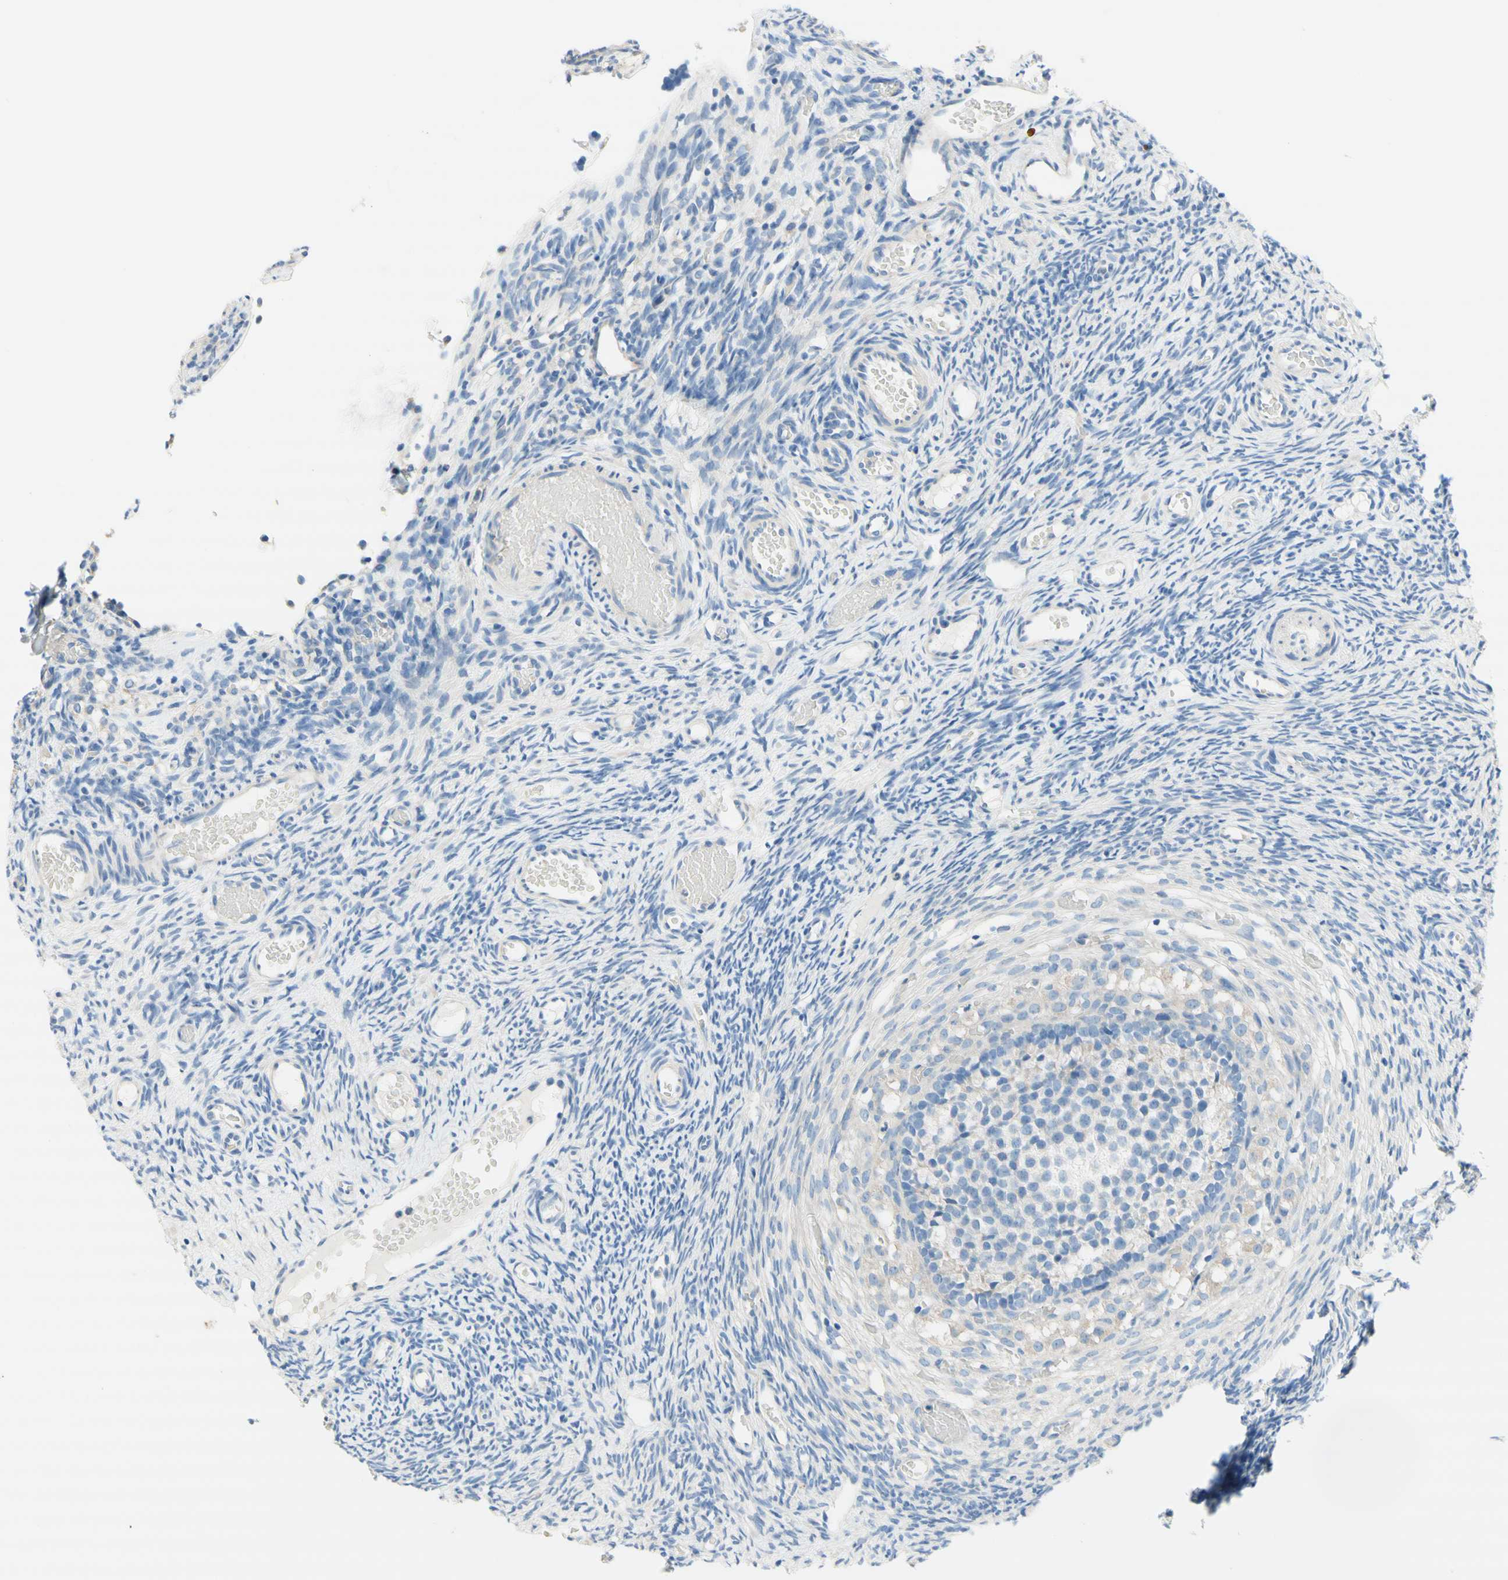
{"staining": {"intensity": "weak", "quantity": "<25%", "location": "cytoplasmic/membranous"}, "tissue": "ovary", "cell_type": "Follicle cells", "image_type": "normal", "snomed": [{"axis": "morphology", "description": "Normal tissue, NOS"}, {"axis": "topography", "description": "Ovary"}], "caption": "High magnification brightfield microscopy of unremarkable ovary stained with DAB (brown) and counterstained with hematoxylin (blue): follicle cells show no significant positivity.", "gene": "F3", "patient": {"sex": "female", "age": 35}}